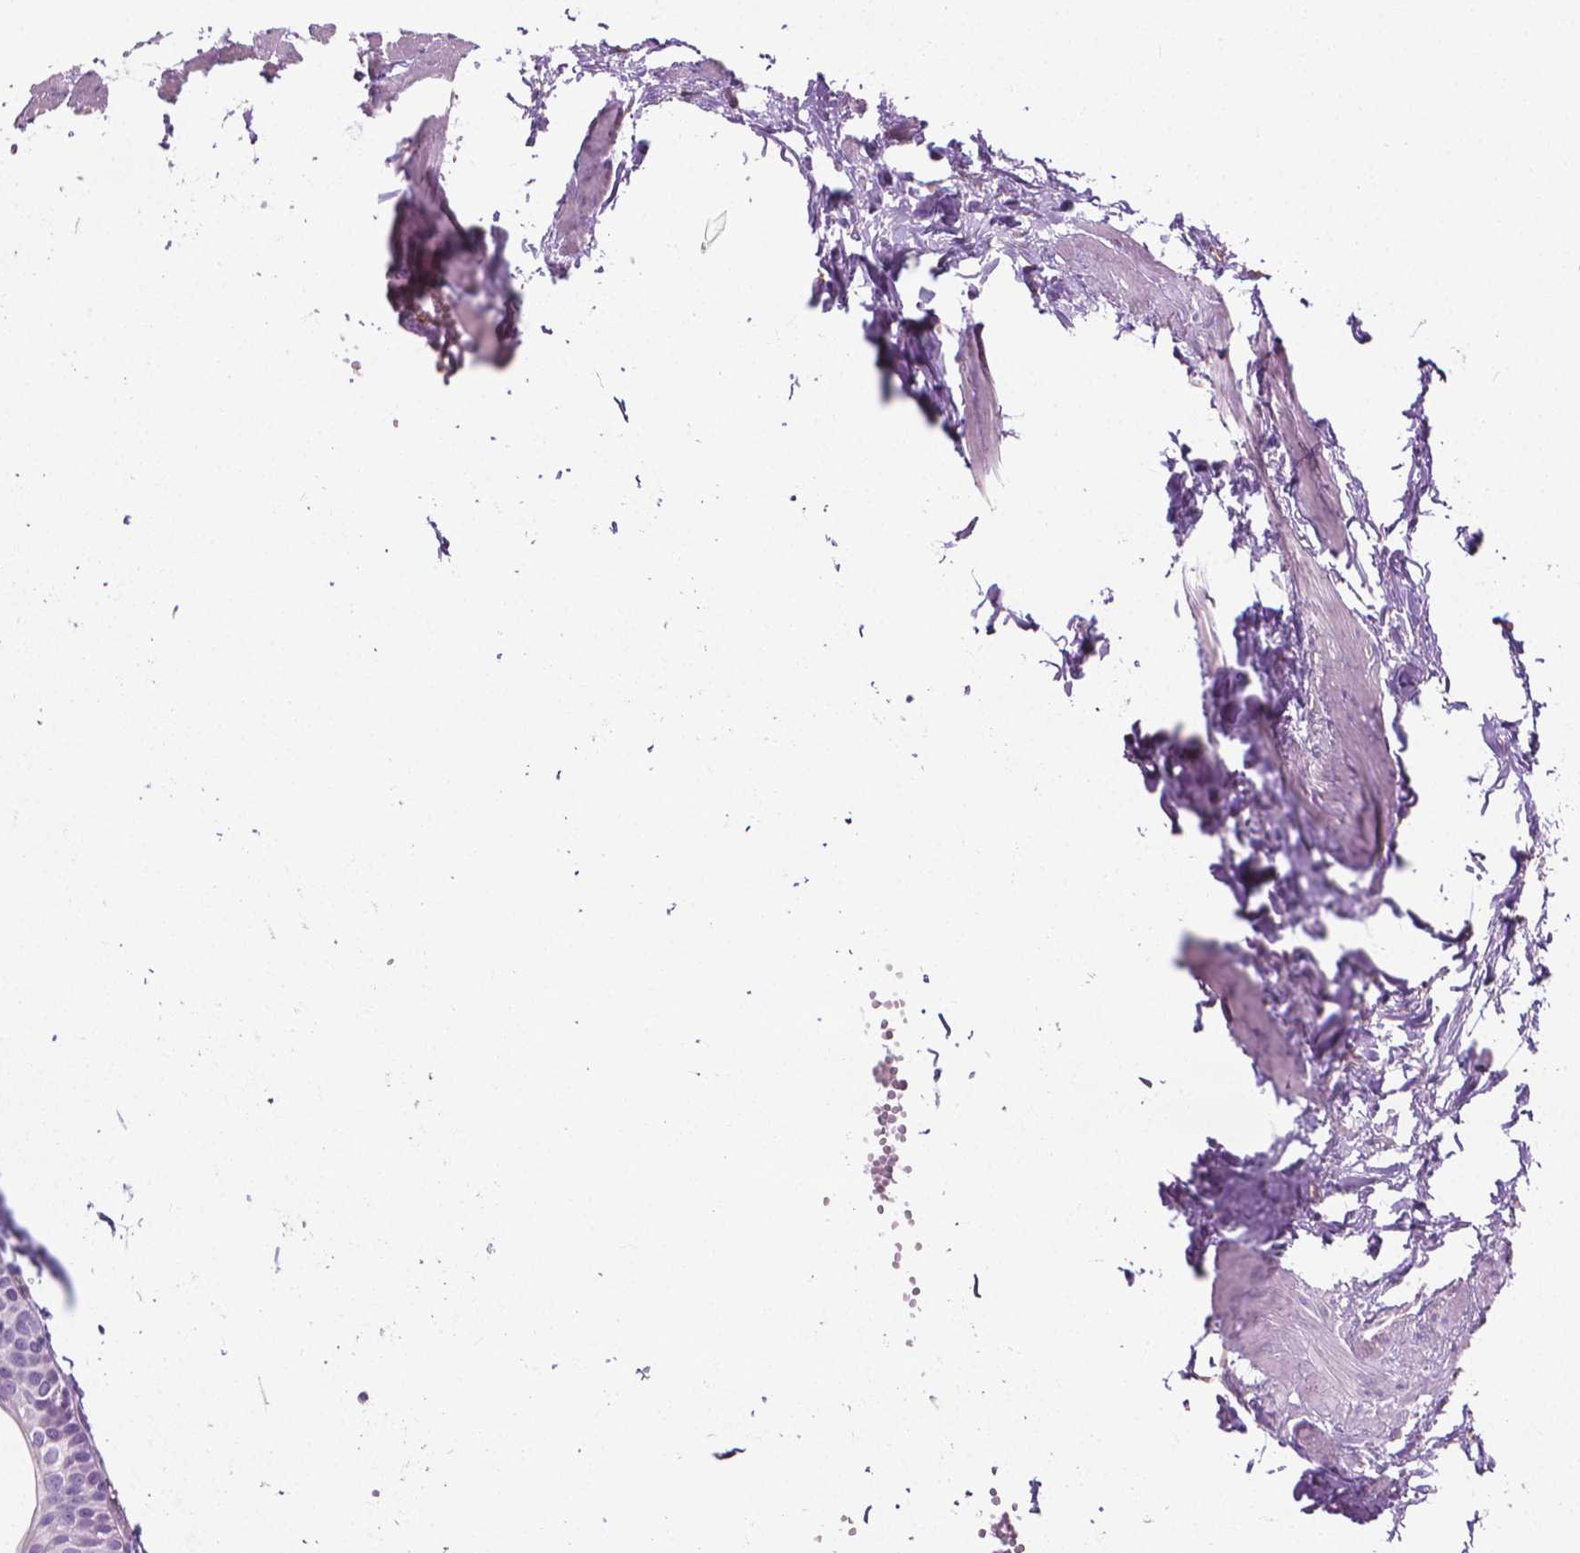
{"staining": {"intensity": "negative", "quantity": "none", "location": "none"}, "tissue": "urinary bladder", "cell_type": "Urothelial cells", "image_type": "normal", "snomed": [{"axis": "morphology", "description": "Normal tissue, NOS"}, {"axis": "topography", "description": "Urinary bladder"}, {"axis": "topography", "description": "Peripheral nerve tissue"}], "caption": "DAB (3,3'-diaminobenzidine) immunohistochemical staining of normal human urinary bladder shows no significant expression in urothelial cells.", "gene": "KRT73", "patient": {"sex": "male", "age": 55}}